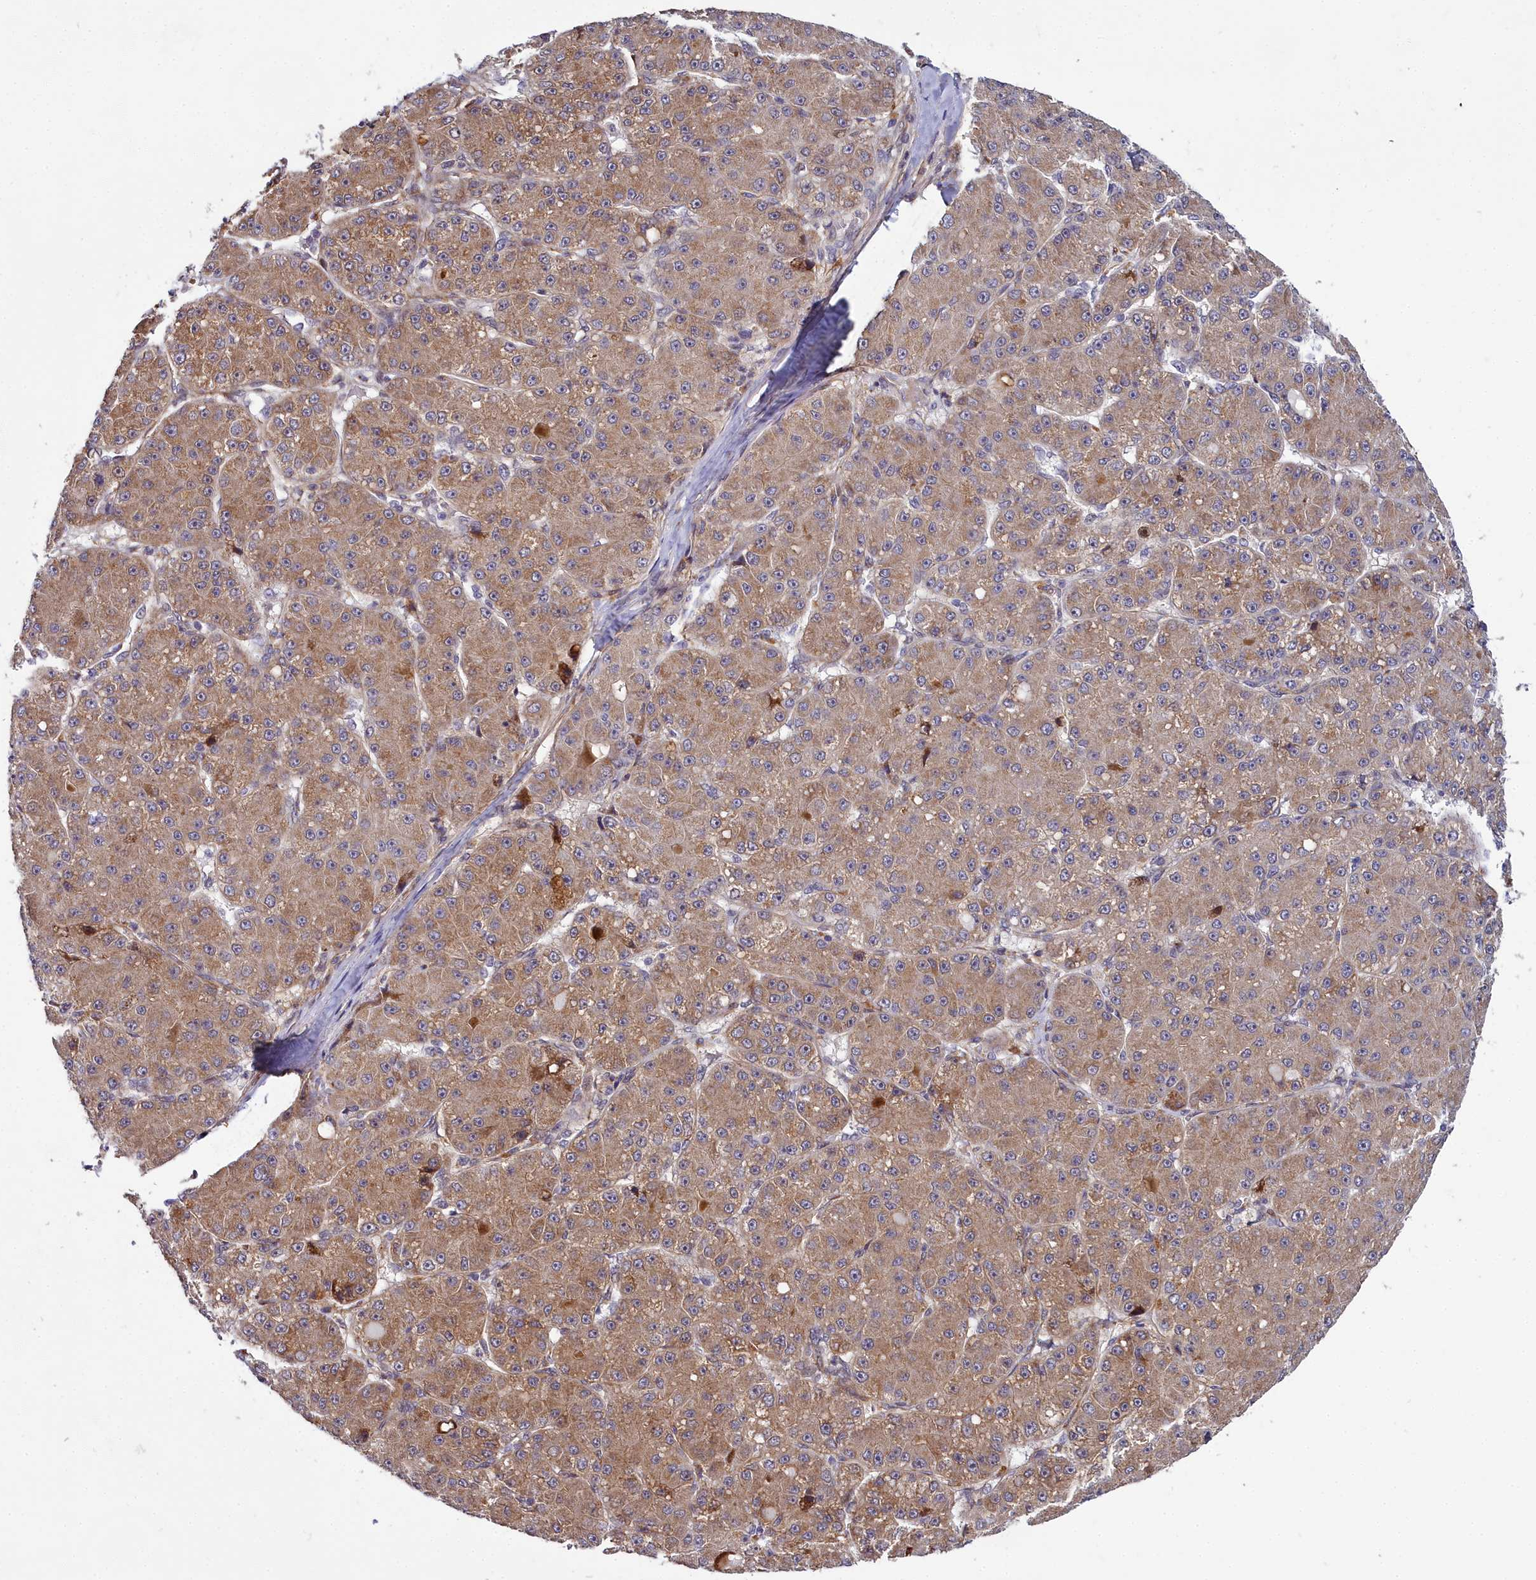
{"staining": {"intensity": "moderate", "quantity": ">75%", "location": "cytoplasmic/membranous"}, "tissue": "liver cancer", "cell_type": "Tumor cells", "image_type": "cancer", "snomed": [{"axis": "morphology", "description": "Carcinoma, Hepatocellular, NOS"}, {"axis": "topography", "description": "Liver"}], "caption": "IHC image of liver cancer (hepatocellular carcinoma) stained for a protein (brown), which reveals medium levels of moderate cytoplasmic/membranous staining in approximately >75% of tumor cells.", "gene": "MRPS11", "patient": {"sex": "male", "age": 67}}